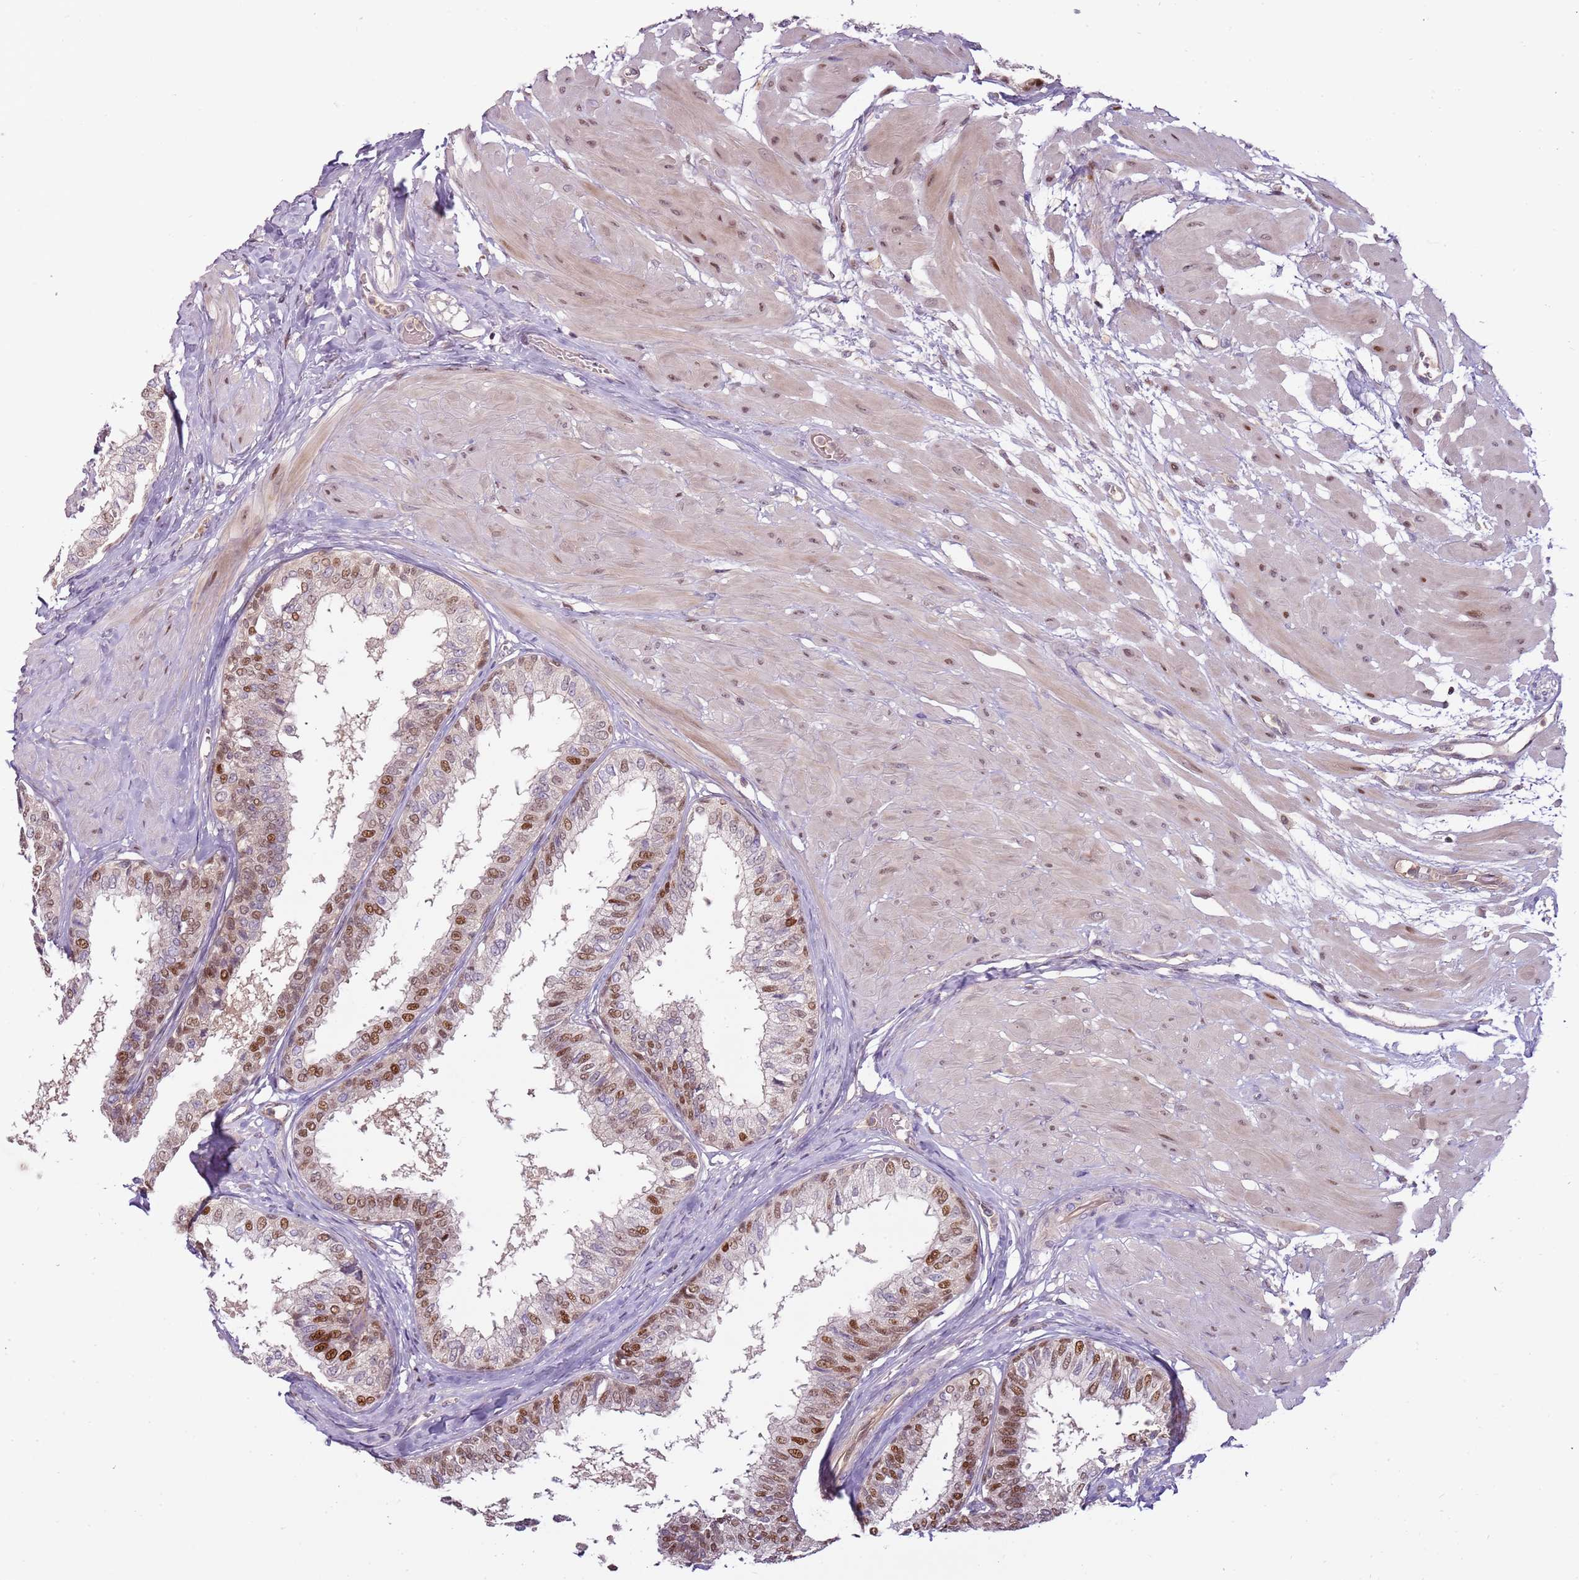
{"staining": {"intensity": "strong", "quantity": ">75%", "location": "nuclear"}, "tissue": "prostate", "cell_type": "Glandular cells", "image_type": "normal", "snomed": [{"axis": "morphology", "description": "Normal tissue, NOS"}, {"axis": "topography", "description": "Prostate"}], "caption": "The photomicrograph demonstrates staining of unremarkable prostate, revealing strong nuclear protein expression (brown color) within glandular cells. The protein is stained brown, and the nuclei are stained in blue (DAB (3,3'-diaminobenzidine) IHC with brightfield microscopy, high magnification).", "gene": "GSTO2", "patient": {"sex": "male", "age": 48}}